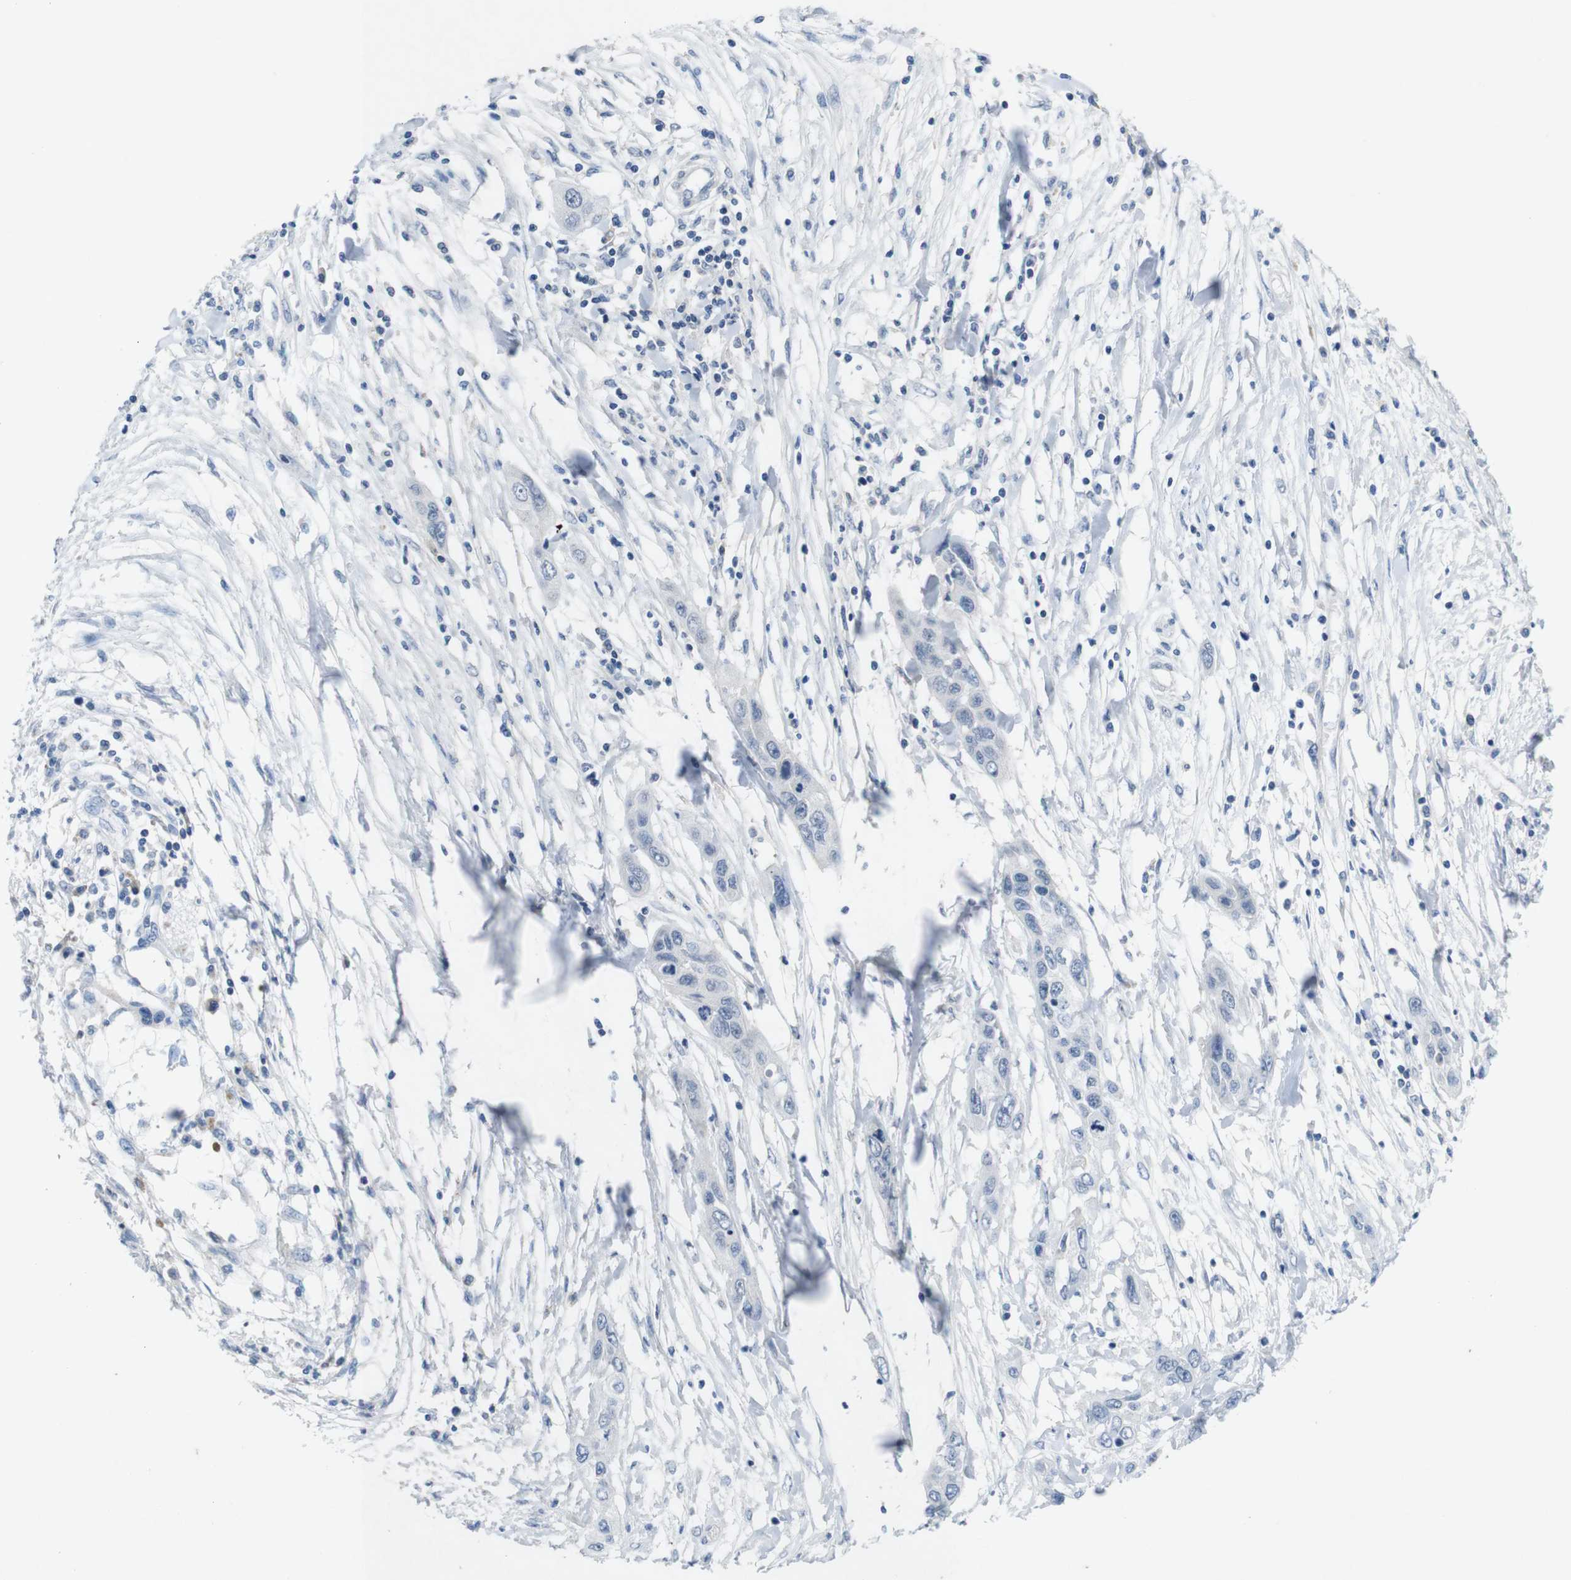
{"staining": {"intensity": "negative", "quantity": "none", "location": "none"}, "tissue": "pancreatic cancer", "cell_type": "Tumor cells", "image_type": "cancer", "snomed": [{"axis": "morphology", "description": "Adenocarcinoma, NOS"}, {"axis": "topography", "description": "Pancreas"}], "caption": "Photomicrograph shows no significant protein staining in tumor cells of pancreatic cancer (adenocarcinoma).", "gene": "SLAMF7", "patient": {"sex": "female", "age": 70}}